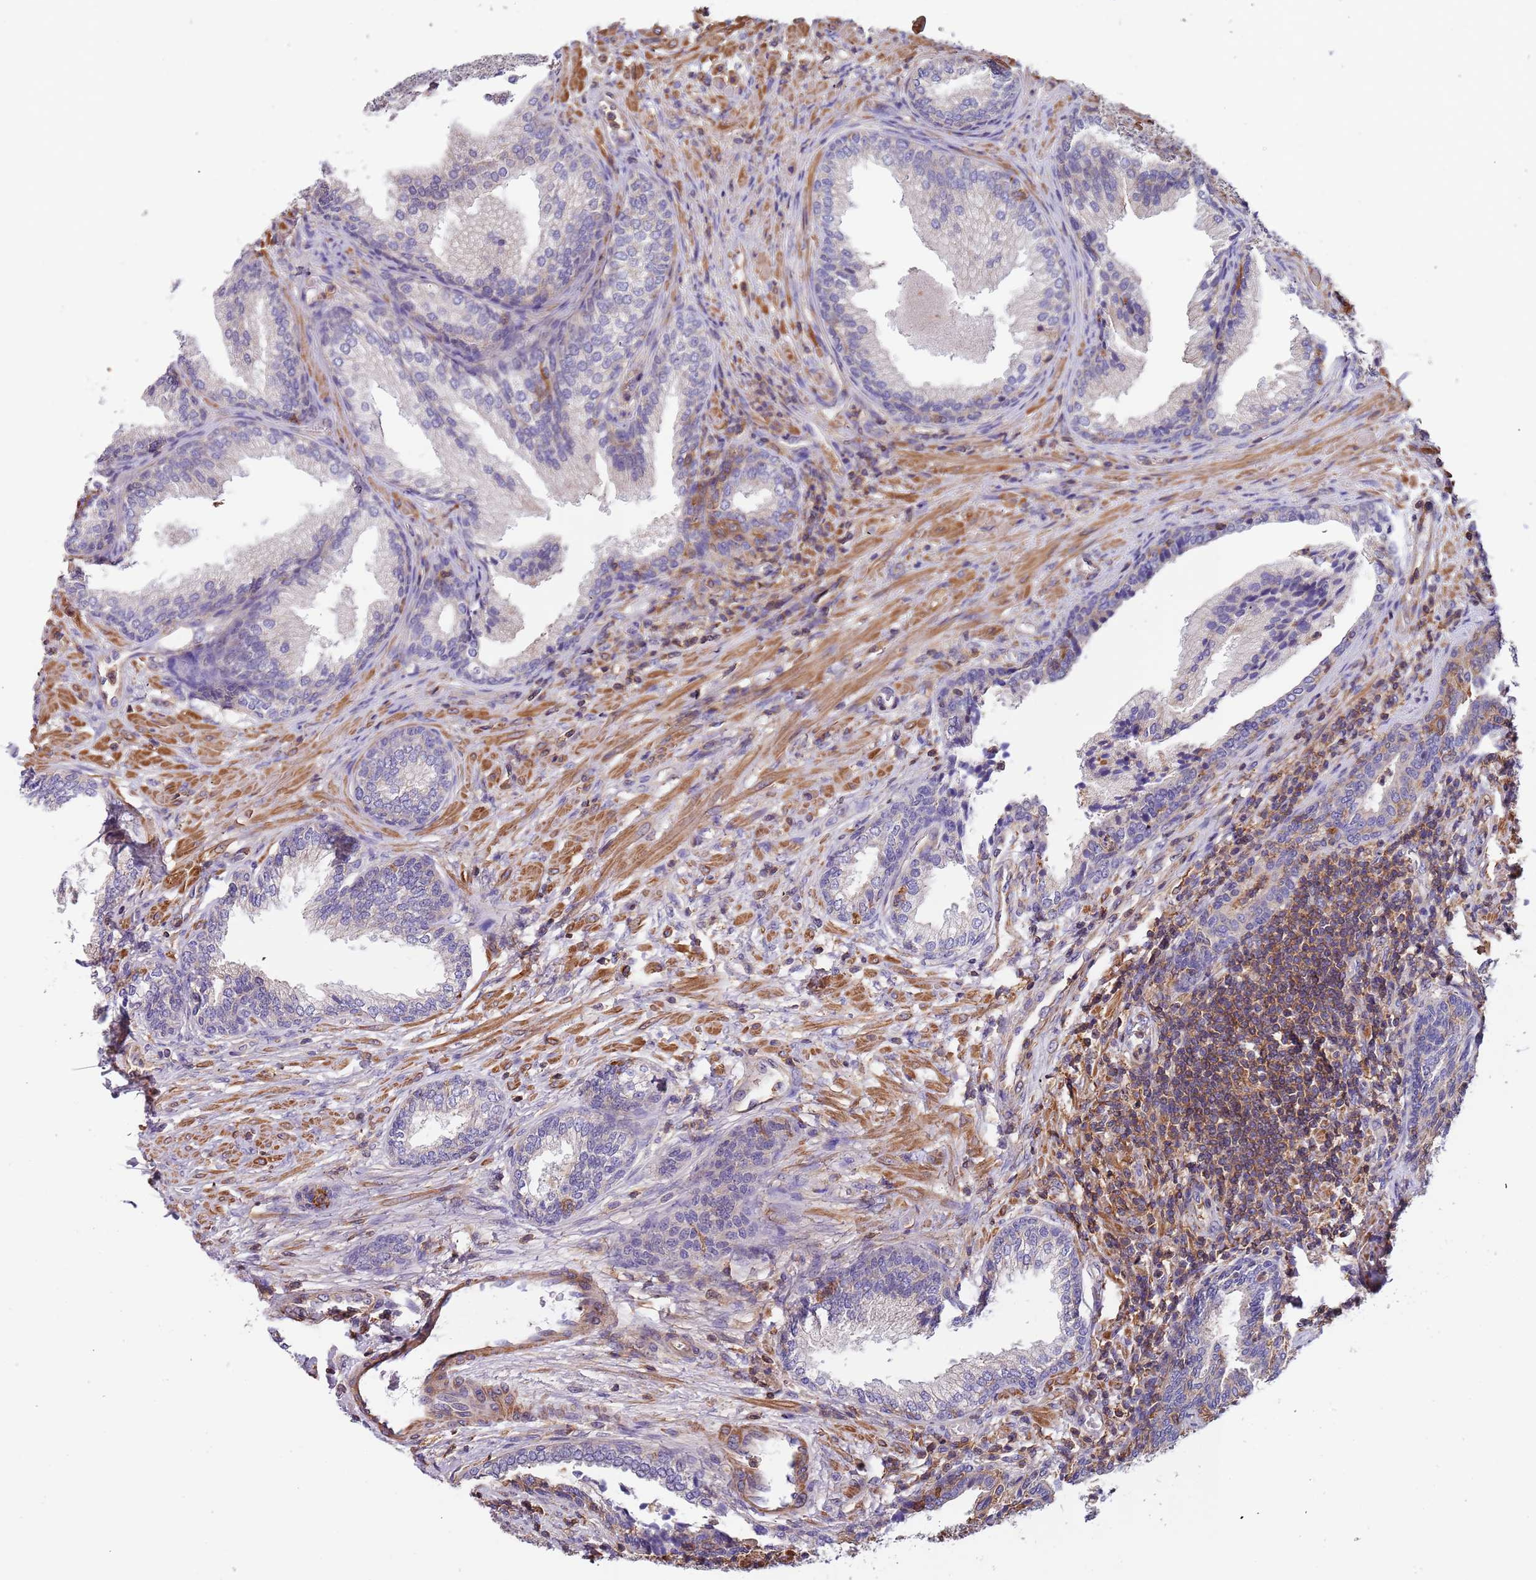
{"staining": {"intensity": "weak", "quantity": "<25%", "location": "cytoplasmic/membranous"}, "tissue": "prostate", "cell_type": "Glandular cells", "image_type": "normal", "snomed": [{"axis": "morphology", "description": "Normal tissue, NOS"}, {"axis": "topography", "description": "Prostate"}], "caption": "The immunohistochemistry micrograph has no significant positivity in glandular cells of prostate. (Brightfield microscopy of DAB IHC at high magnification).", "gene": "SYT4", "patient": {"sex": "male", "age": 76}}